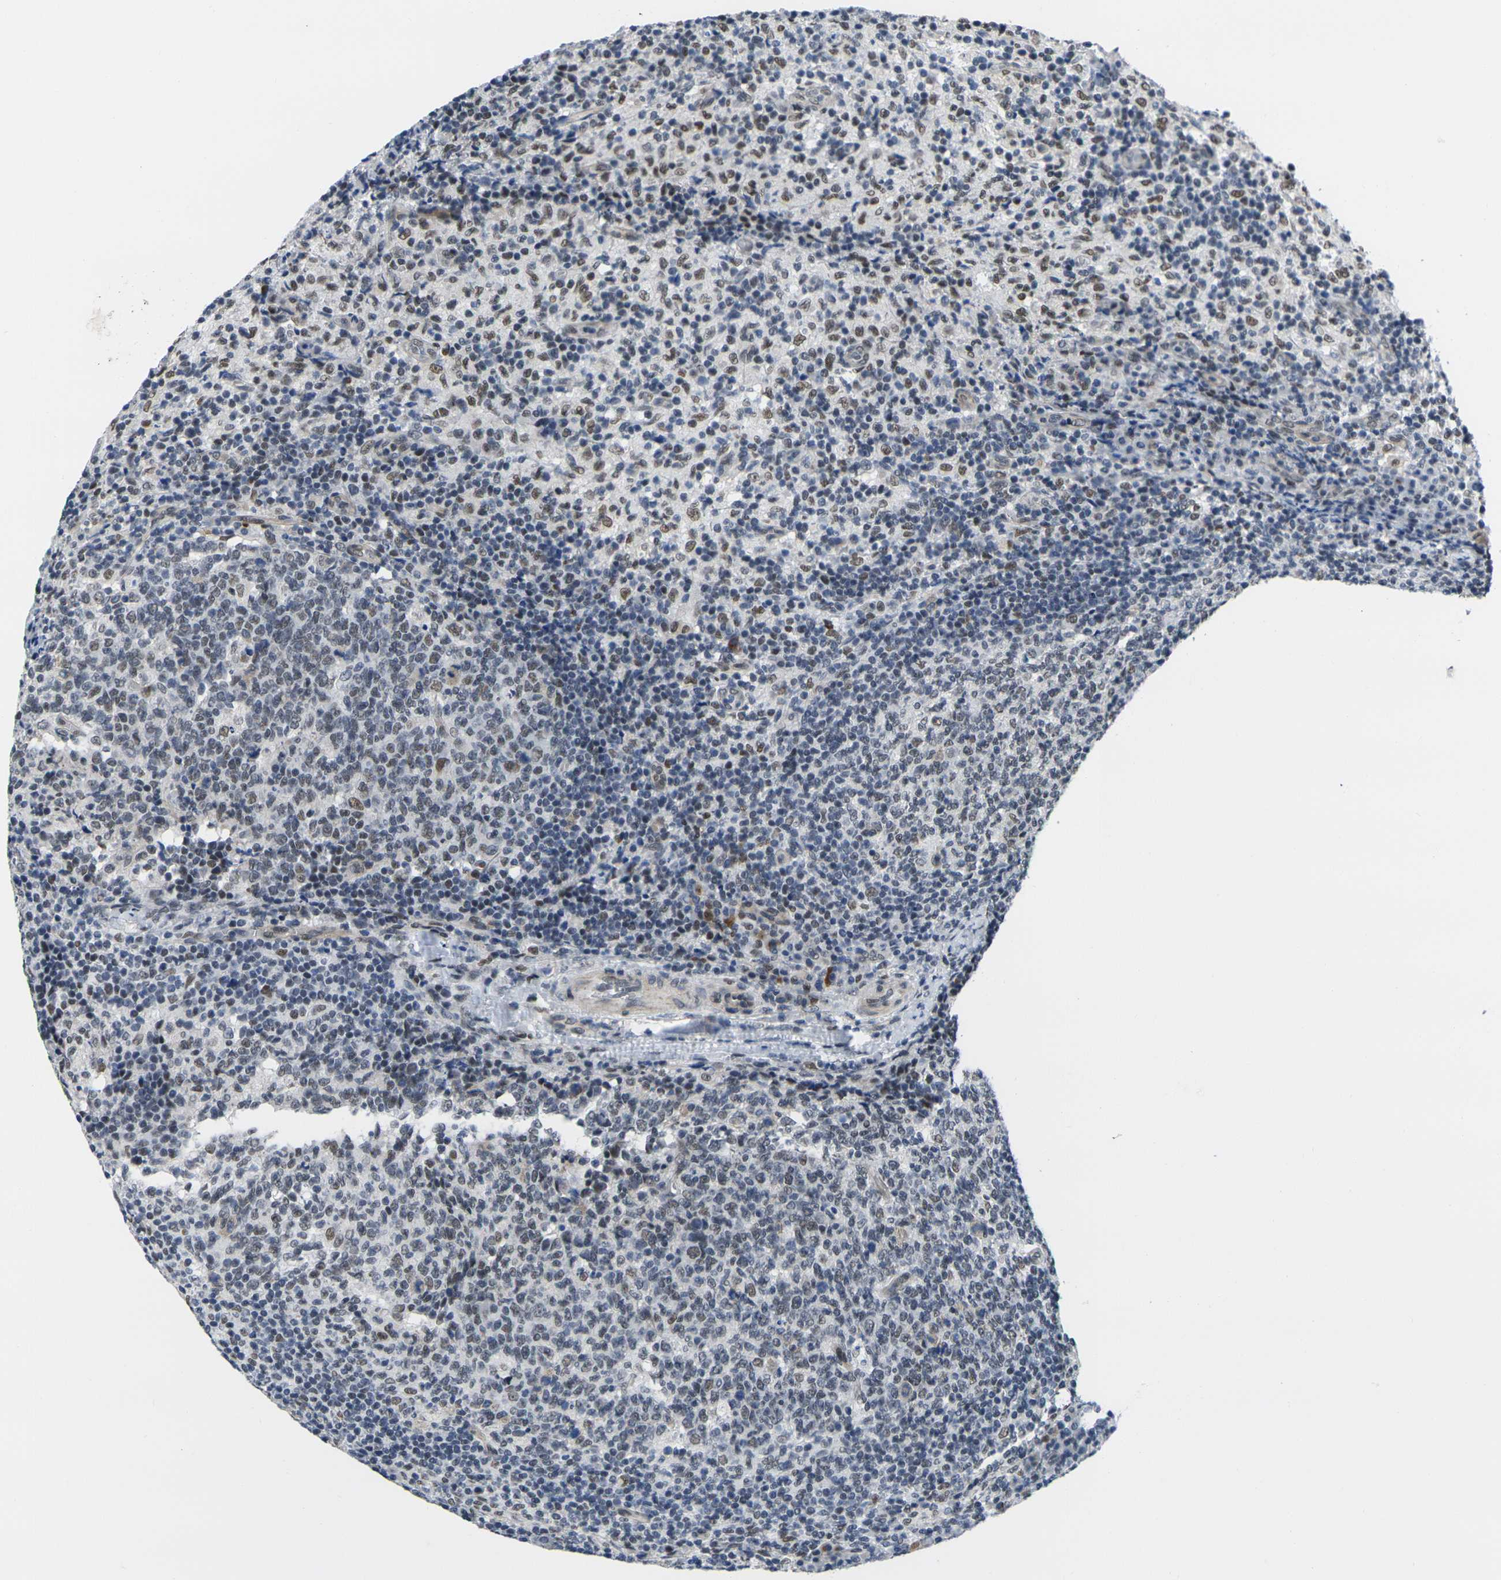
{"staining": {"intensity": "weak", "quantity": "25%-75%", "location": "nuclear"}, "tissue": "lymph node", "cell_type": "Germinal center cells", "image_type": "normal", "snomed": [{"axis": "morphology", "description": "Normal tissue, NOS"}, {"axis": "morphology", "description": "Inflammation, NOS"}, {"axis": "topography", "description": "Lymph node"}], "caption": "High-power microscopy captured an immunohistochemistry (IHC) photomicrograph of normal lymph node, revealing weak nuclear positivity in approximately 25%-75% of germinal center cells.", "gene": "RBM7", "patient": {"sex": "male", "age": 55}}